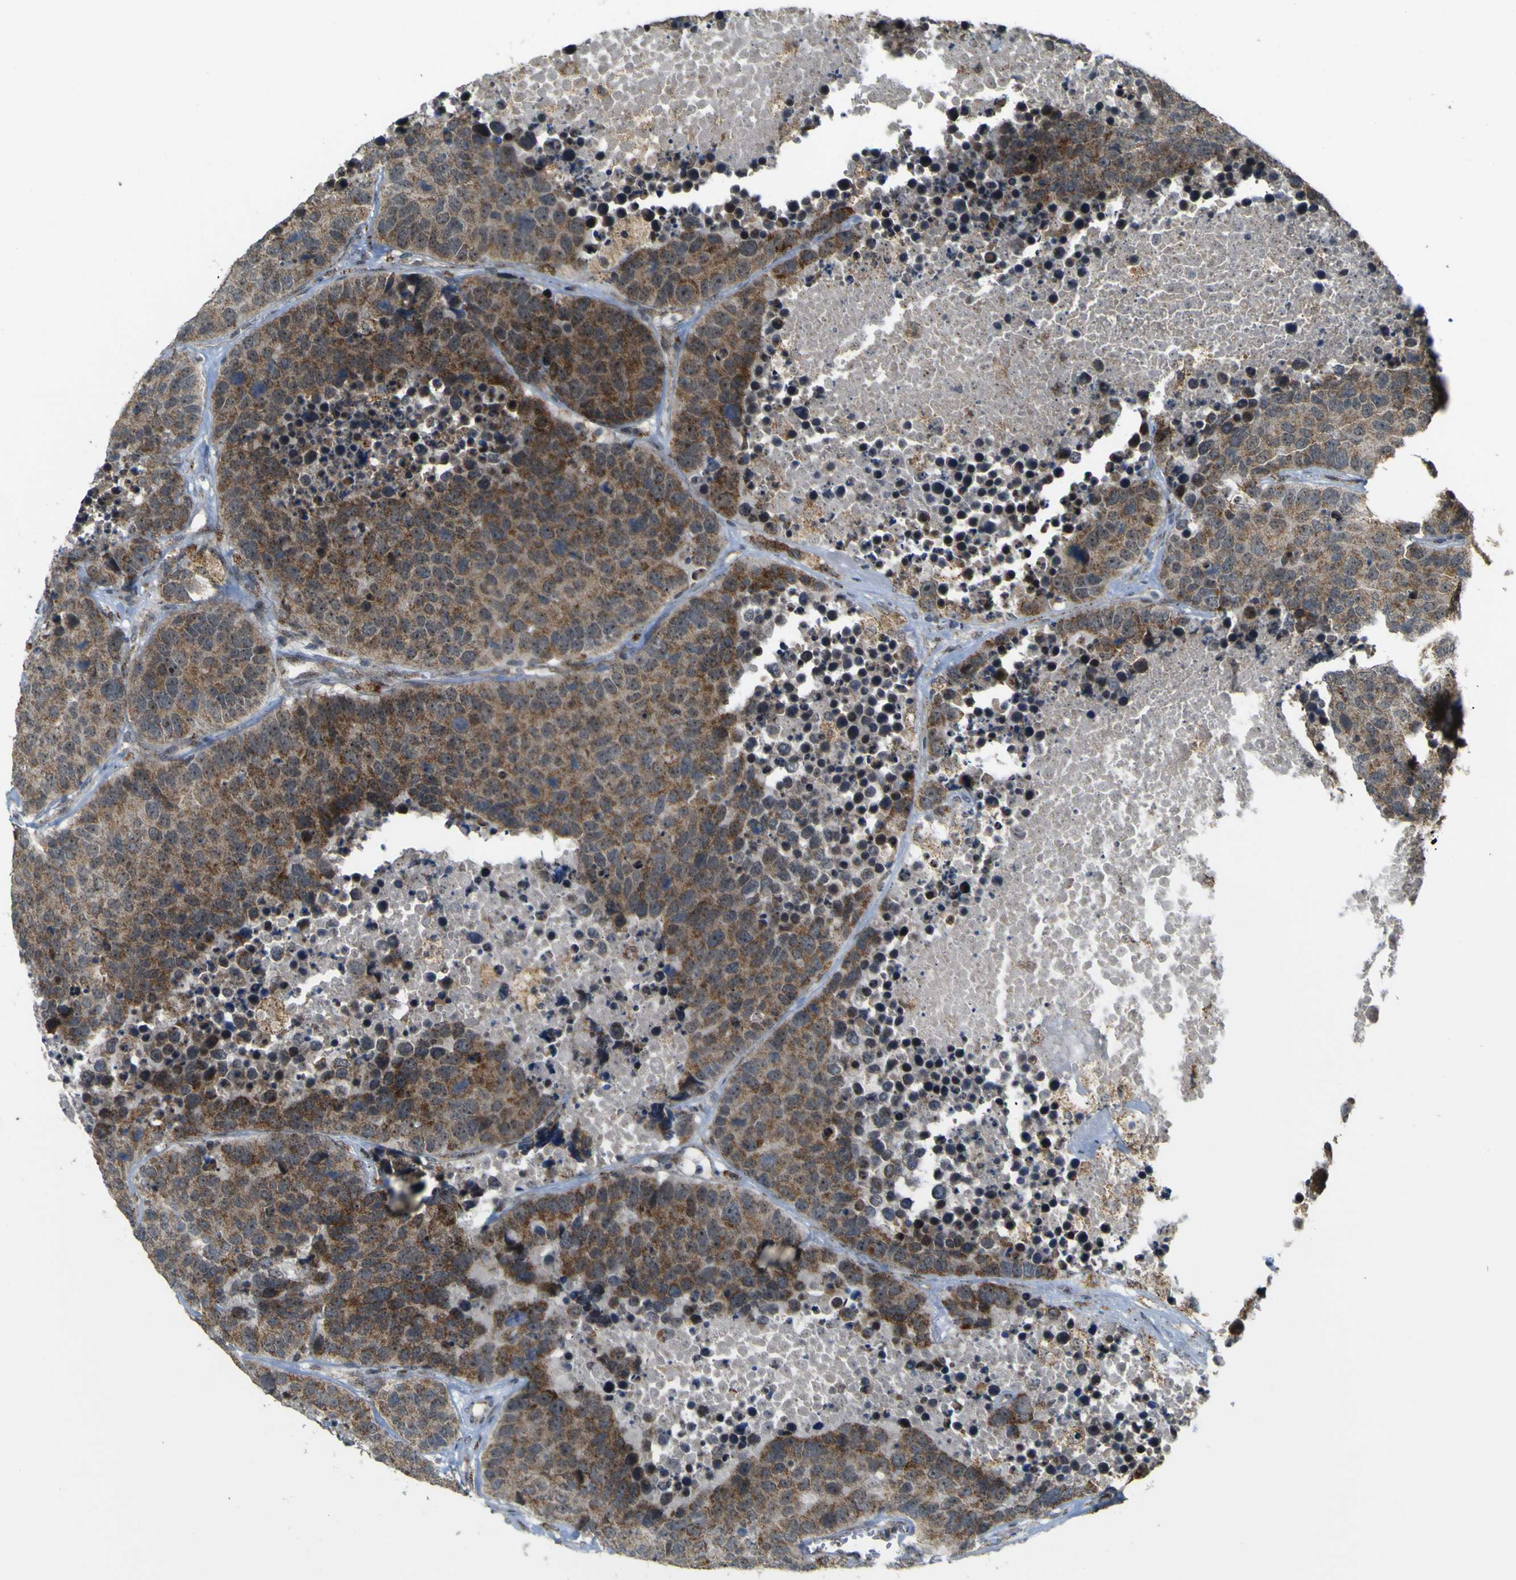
{"staining": {"intensity": "moderate", "quantity": ">75%", "location": "cytoplasmic/membranous"}, "tissue": "carcinoid", "cell_type": "Tumor cells", "image_type": "cancer", "snomed": [{"axis": "morphology", "description": "Carcinoid, malignant, NOS"}, {"axis": "topography", "description": "Lung"}], "caption": "A brown stain labels moderate cytoplasmic/membranous expression of a protein in human carcinoid (malignant) tumor cells.", "gene": "ACBD5", "patient": {"sex": "male", "age": 60}}